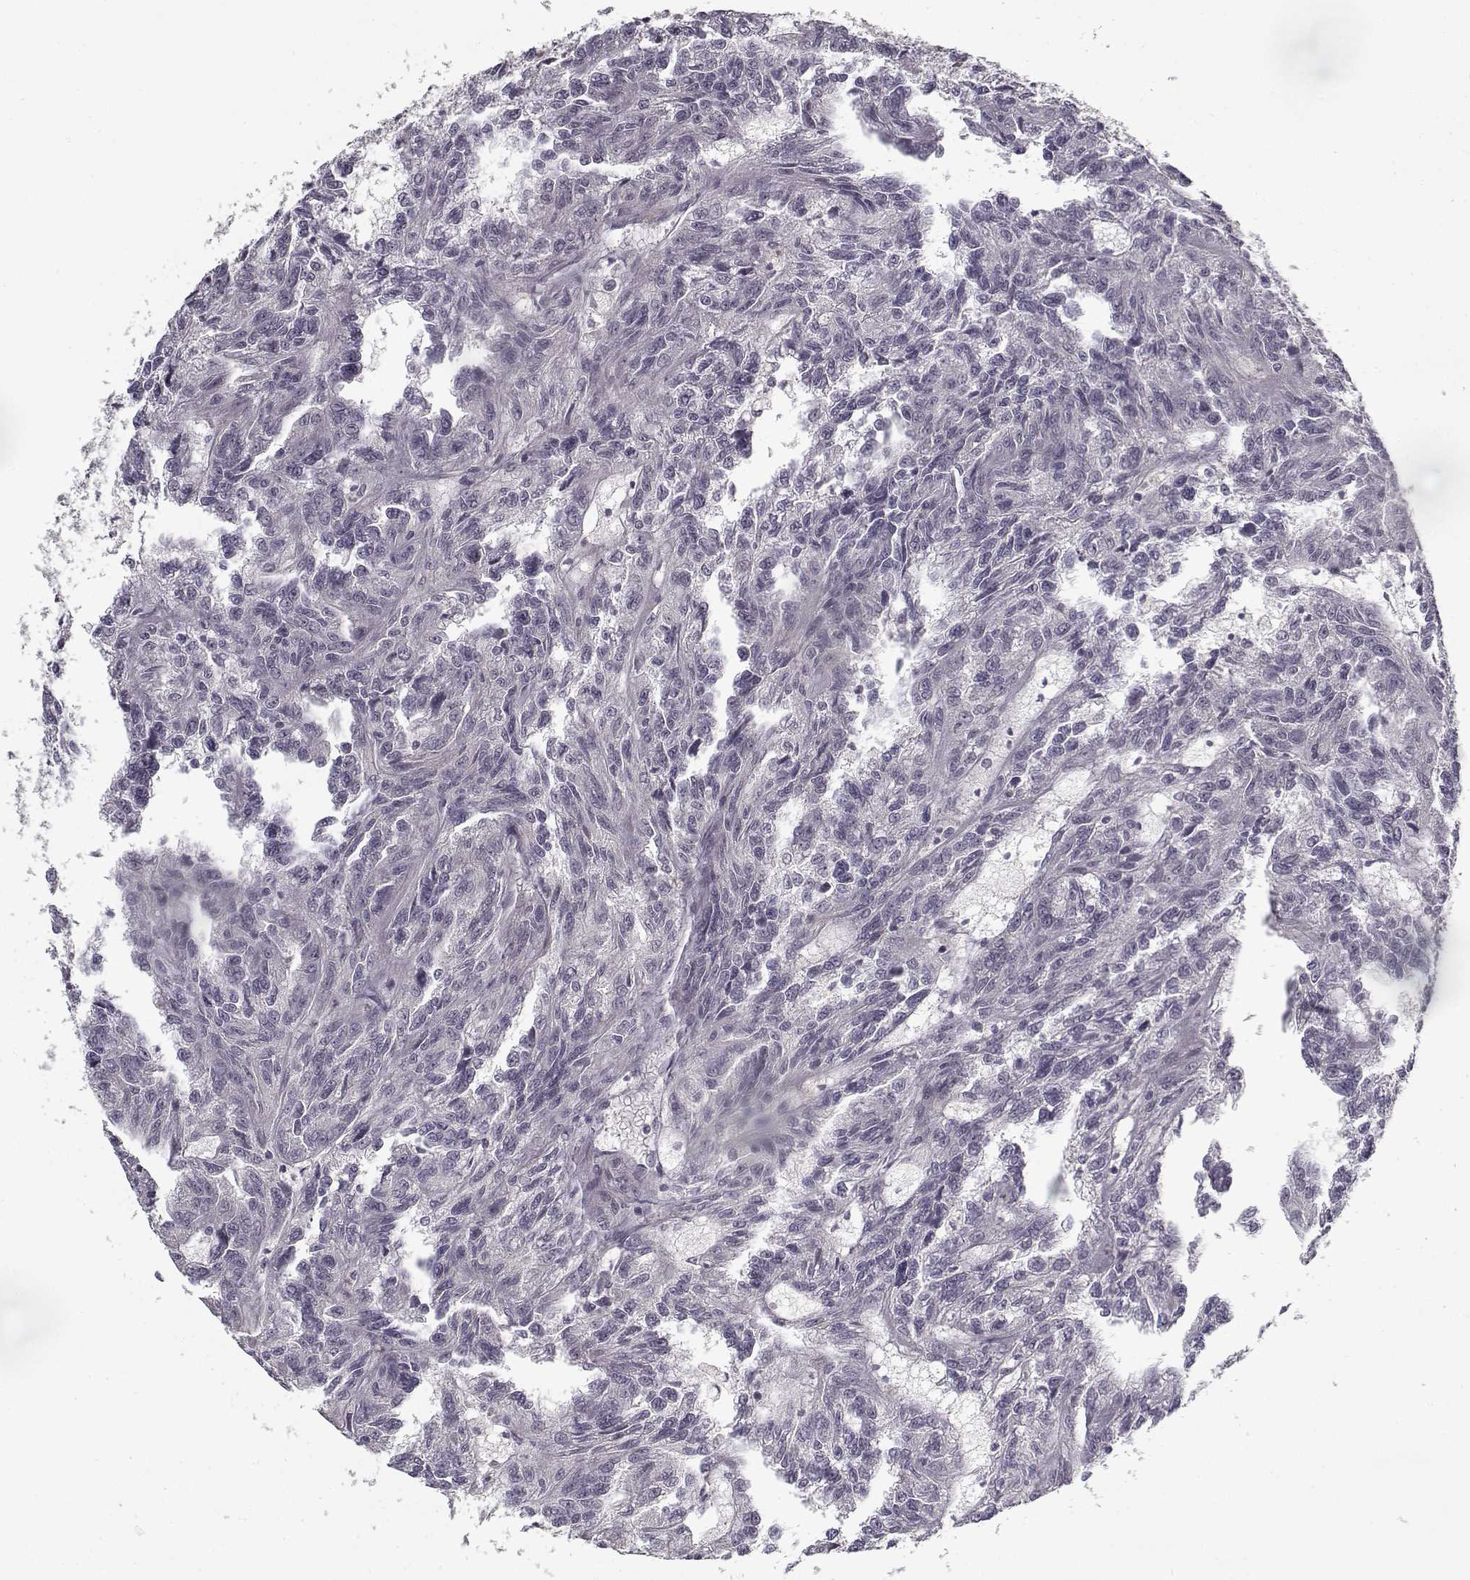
{"staining": {"intensity": "negative", "quantity": "none", "location": "none"}, "tissue": "renal cancer", "cell_type": "Tumor cells", "image_type": "cancer", "snomed": [{"axis": "morphology", "description": "Adenocarcinoma, NOS"}, {"axis": "topography", "description": "Kidney"}], "caption": "Immunohistochemical staining of renal adenocarcinoma demonstrates no significant positivity in tumor cells.", "gene": "LAMA2", "patient": {"sex": "male", "age": 79}}